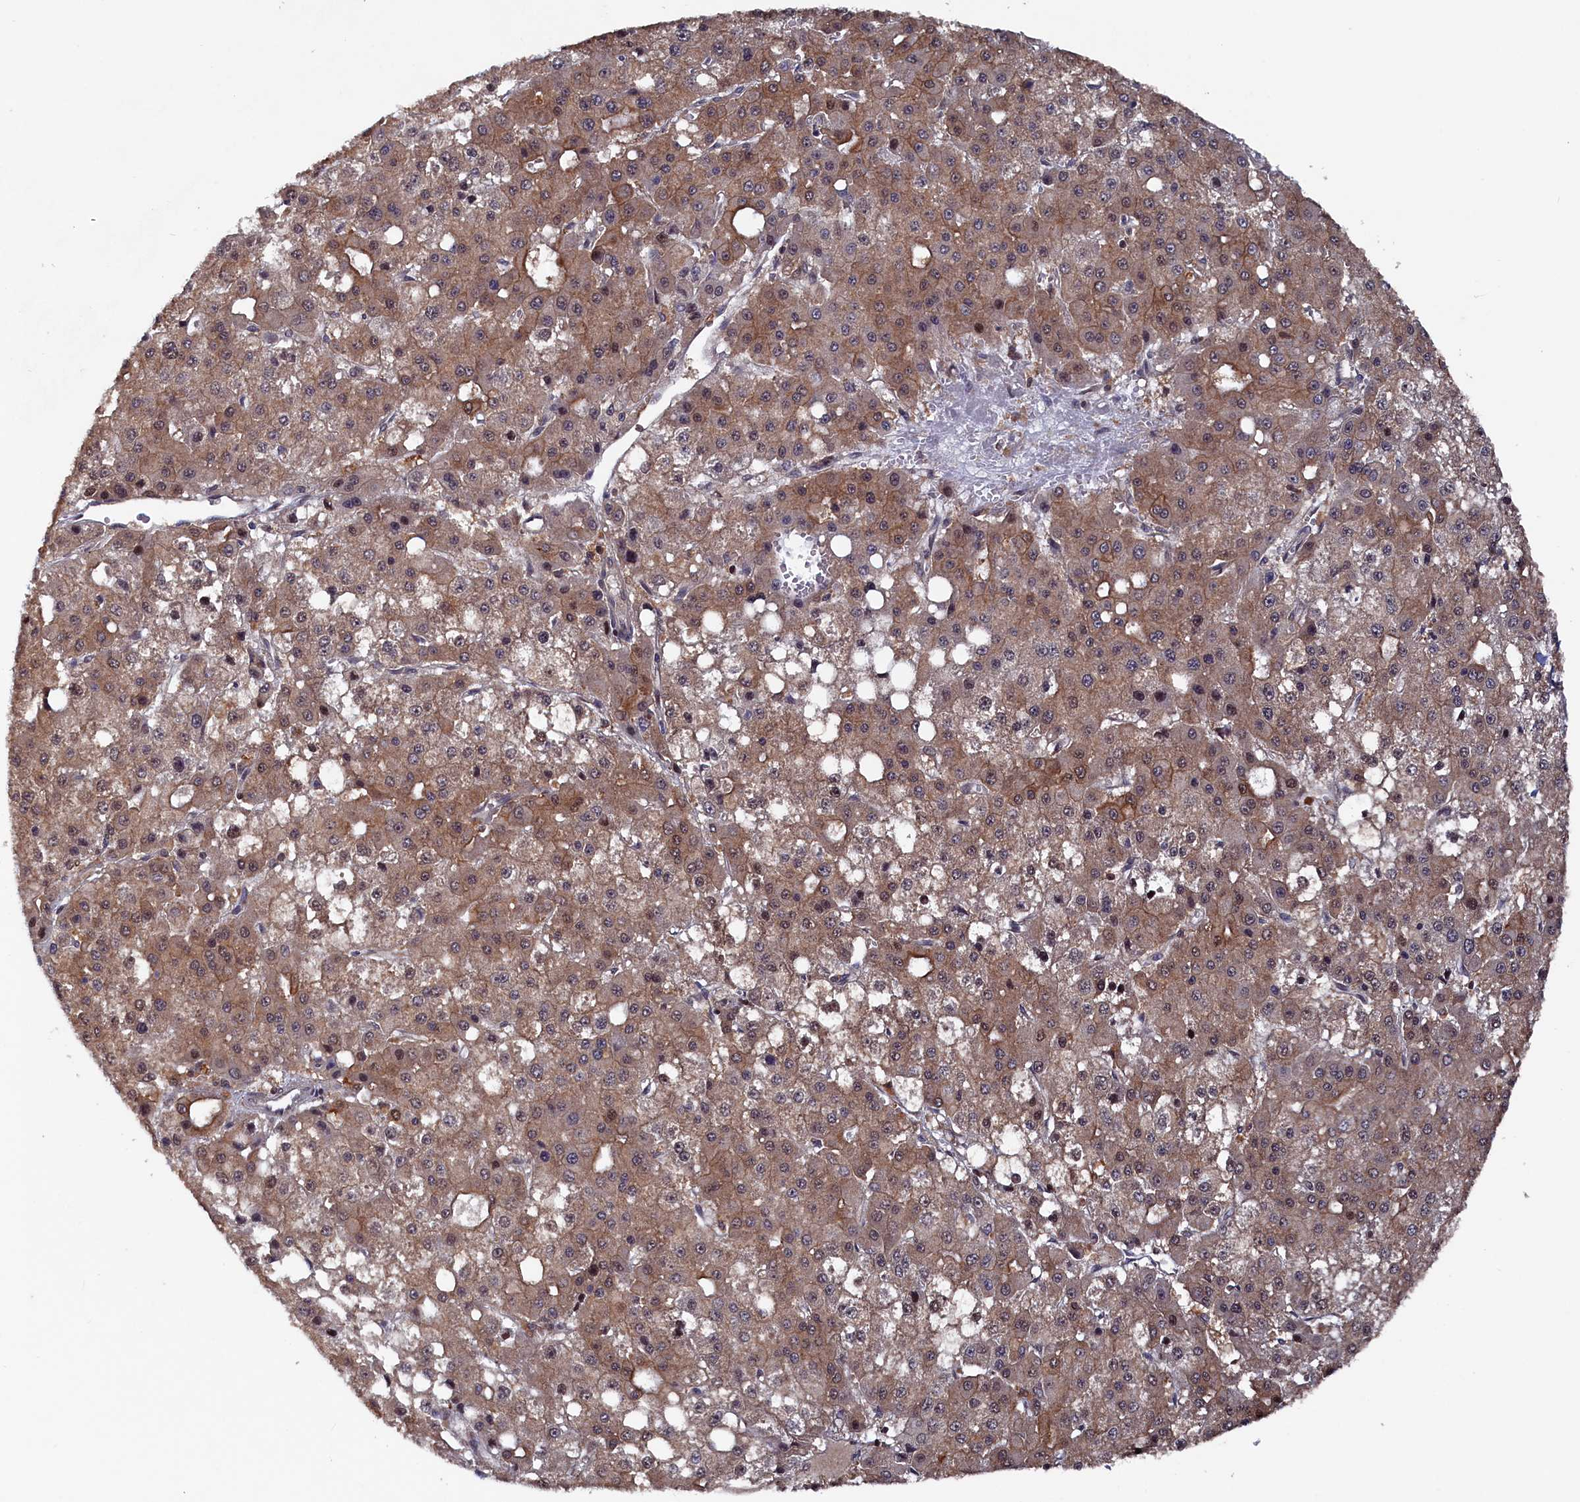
{"staining": {"intensity": "moderate", "quantity": ">75%", "location": "cytoplasmic/membranous,nuclear"}, "tissue": "liver cancer", "cell_type": "Tumor cells", "image_type": "cancer", "snomed": [{"axis": "morphology", "description": "Carcinoma, Hepatocellular, NOS"}, {"axis": "topography", "description": "Liver"}], "caption": "Immunohistochemical staining of human liver cancer (hepatocellular carcinoma) exhibits medium levels of moderate cytoplasmic/membranous and nuclear expression in approximately >75% of tumor cells. (DAB (3,3'-diaminobenzidine) IHC with brightfield microscopy, high magnification).", "gene": "TMC5", "patient": {"sex": "male", "age": 47}}